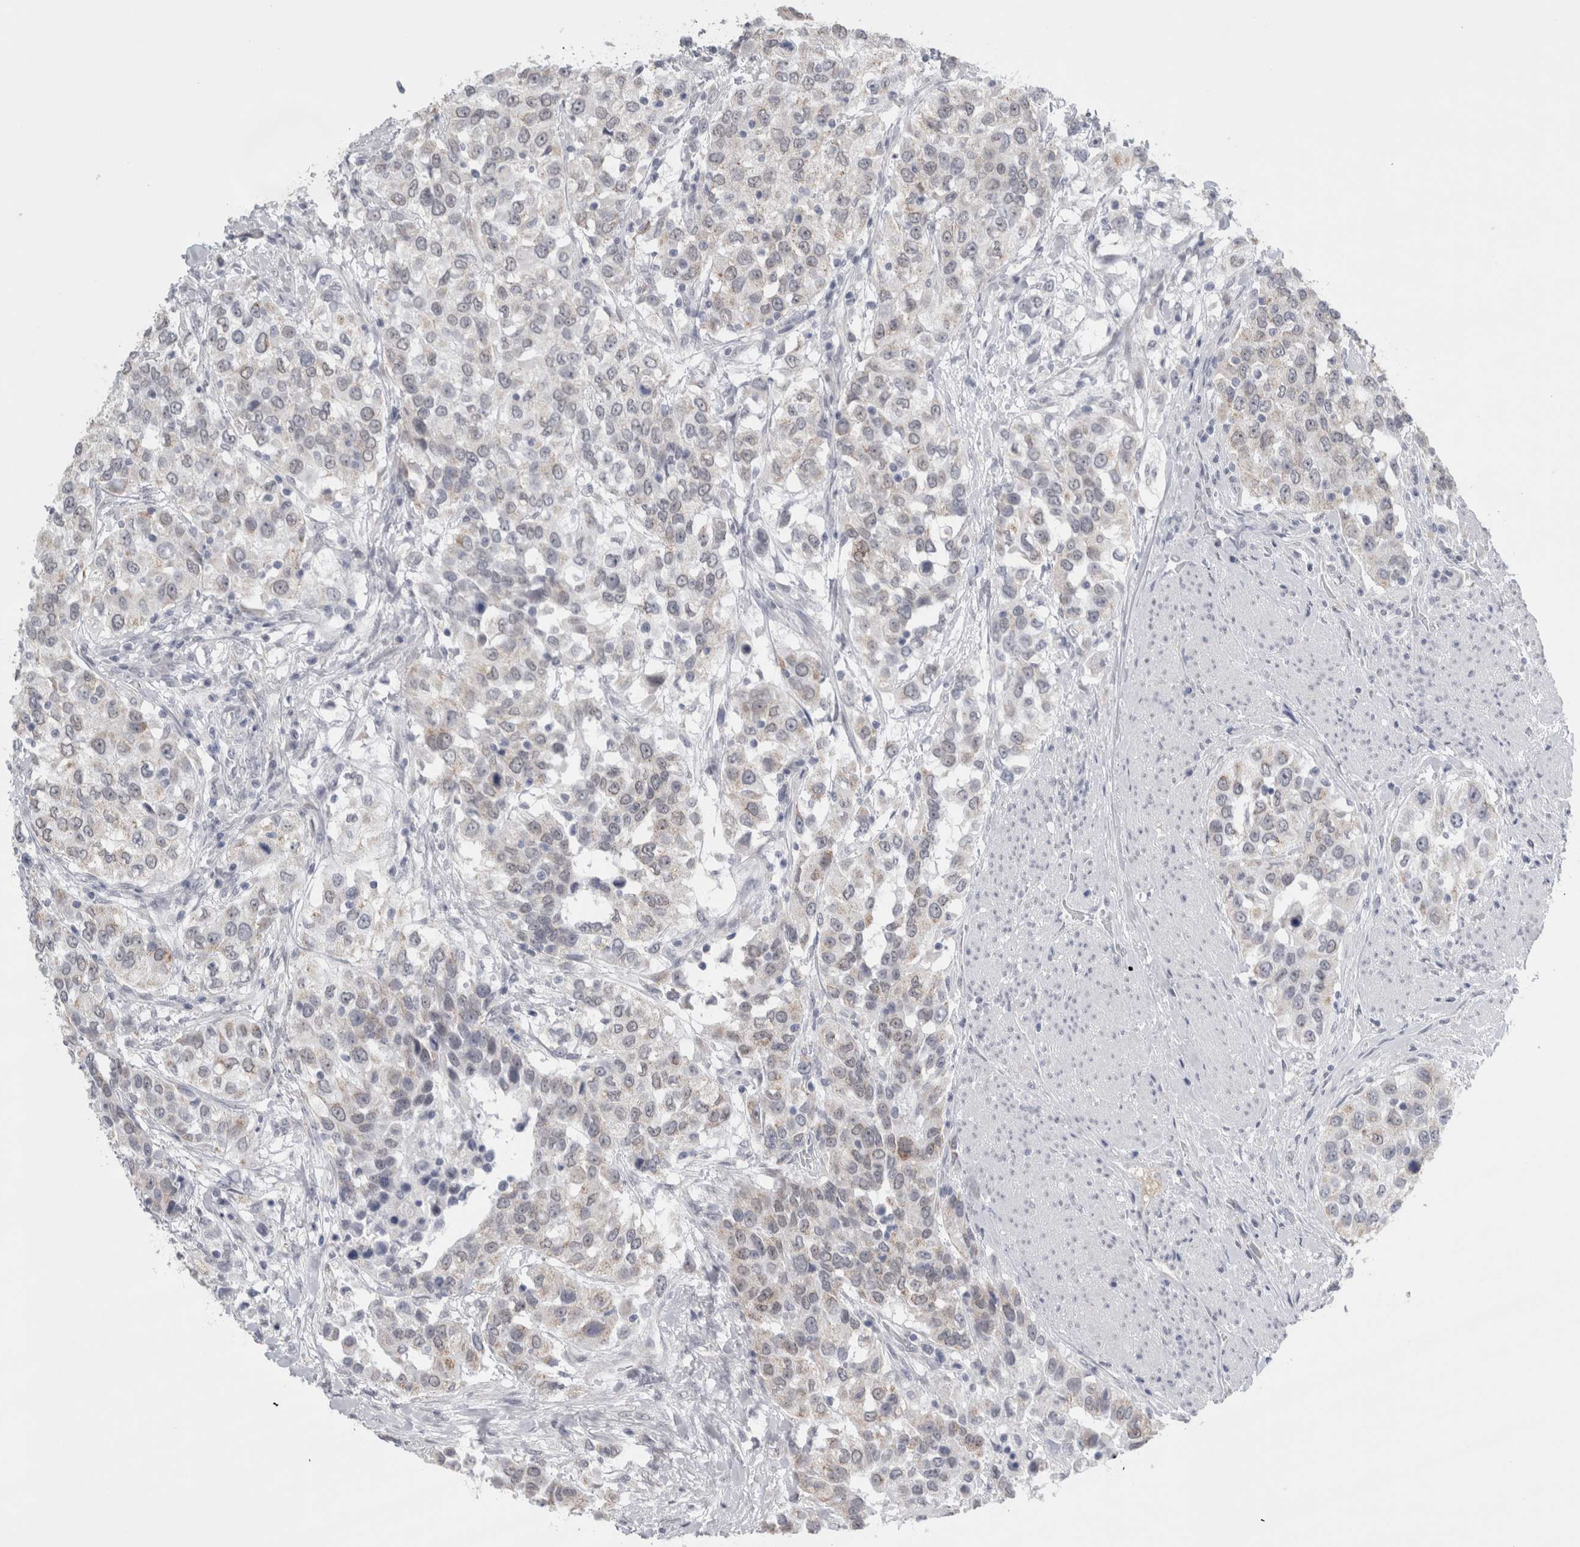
{"staining": {"intensity": "negative", "quantity": "none", "location": "none"}, "tissue": "urothelial cancer", "cell_type": "Tumor cells", "image_type": "cancer", "snomed": [{"axis": "morphology", "description": "Urothelial carcinoma, High grade"}, {"axis": "topography", "description": "Urinary bladder"}], "caption": "Immunohistochemistry (IHC) image of neoplastic tissue: human urothelial carcinoma (high-grade) stained with DAB (3,3'-diaminobenzidine) displays no significant protein expression in tumor cells.", "gene": "PLIN1", "patient": {"sex": "female", "age": 80}}